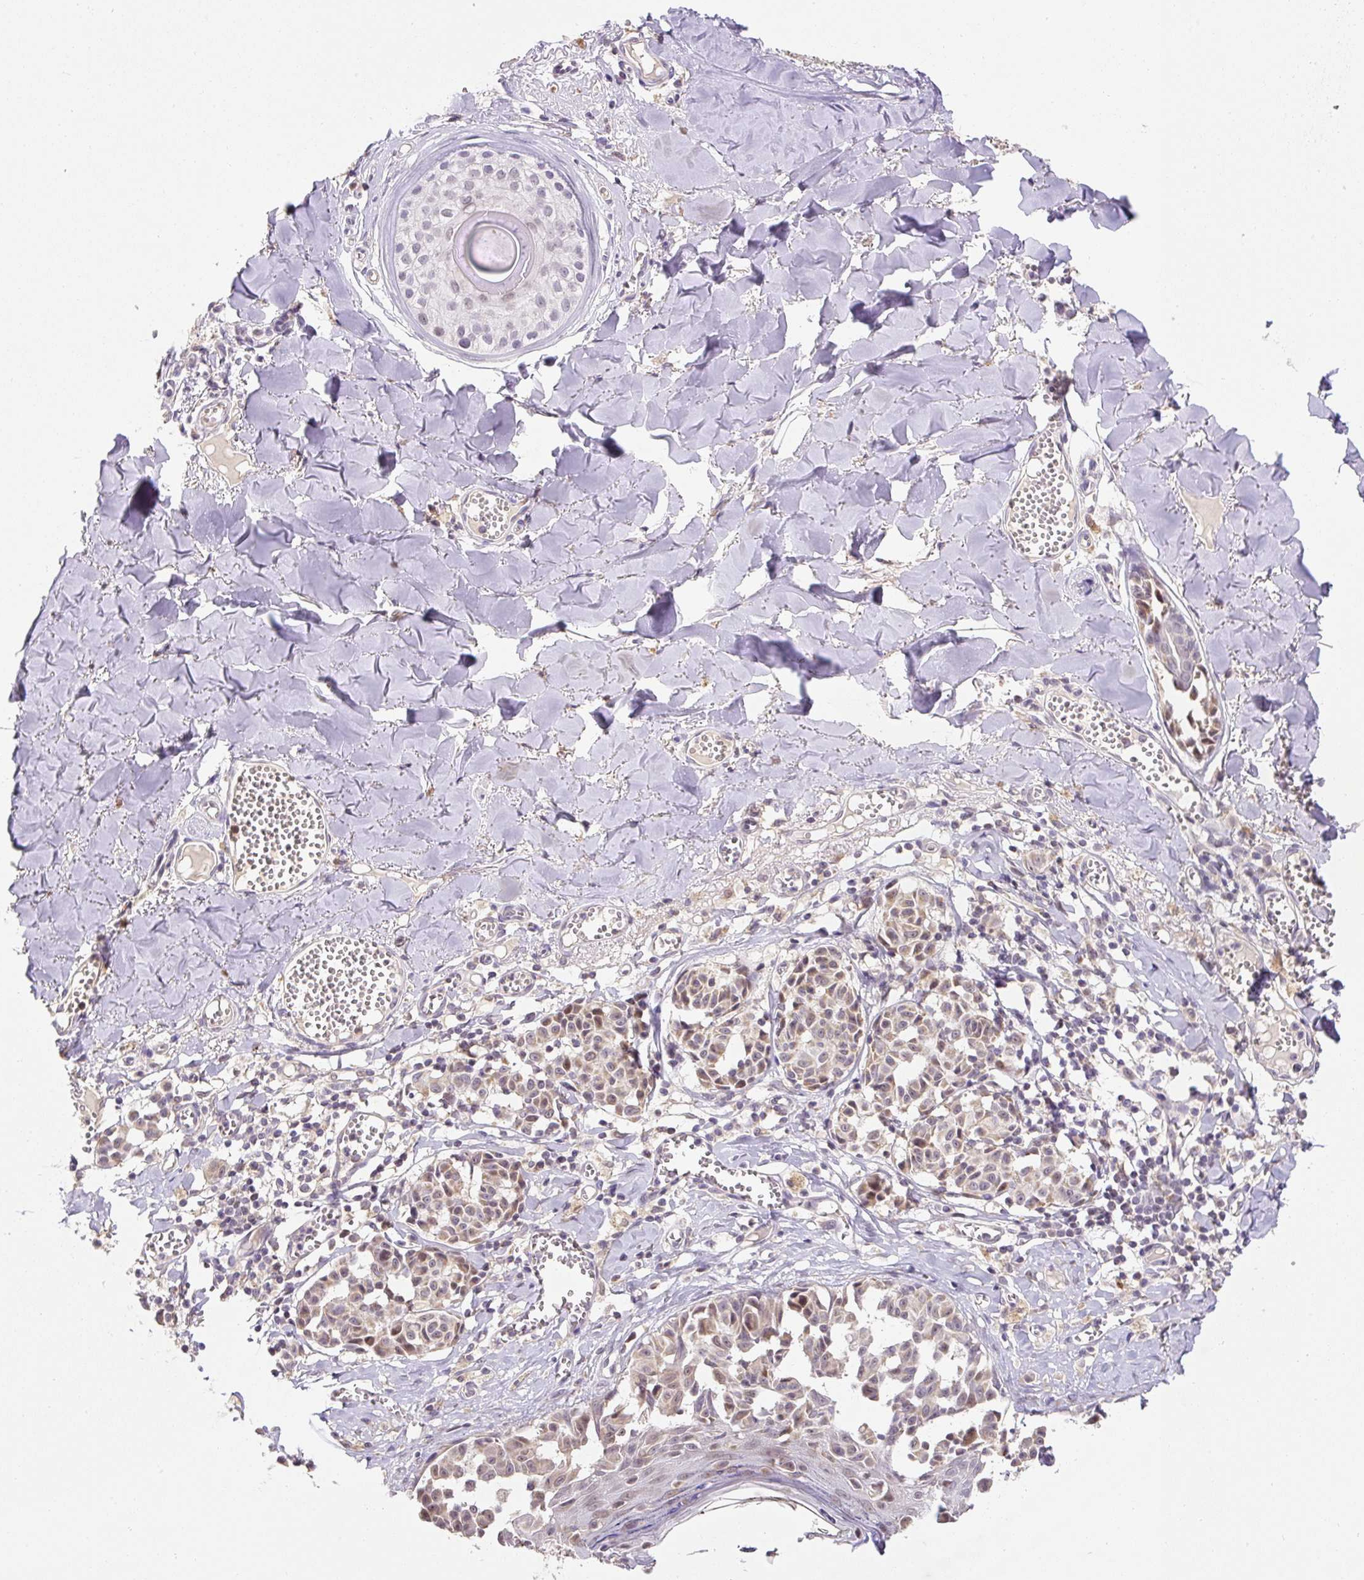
{"staining": {"intensity": "weak", "quantity": ">75%", "location": "cytoplasmic/membranous,nuclear"}, "tissue": "melanoma", "cell_type": "Tumor cells", "image_type": "cancer", "snomed": [{"axis": "morphology", "description": "Malignant melanoma, NOS"}, {"axis": "topography", "description": "Skin"}], "caption": "Immunohistochemical staining of human malignant melanoma displays low levels of weak cytoplasmic/membranous and nuclear protein expression in approximately >75% of tumor cells.", "gene": "MFSD9", "patient": {"sex": "female", "age": 43}}